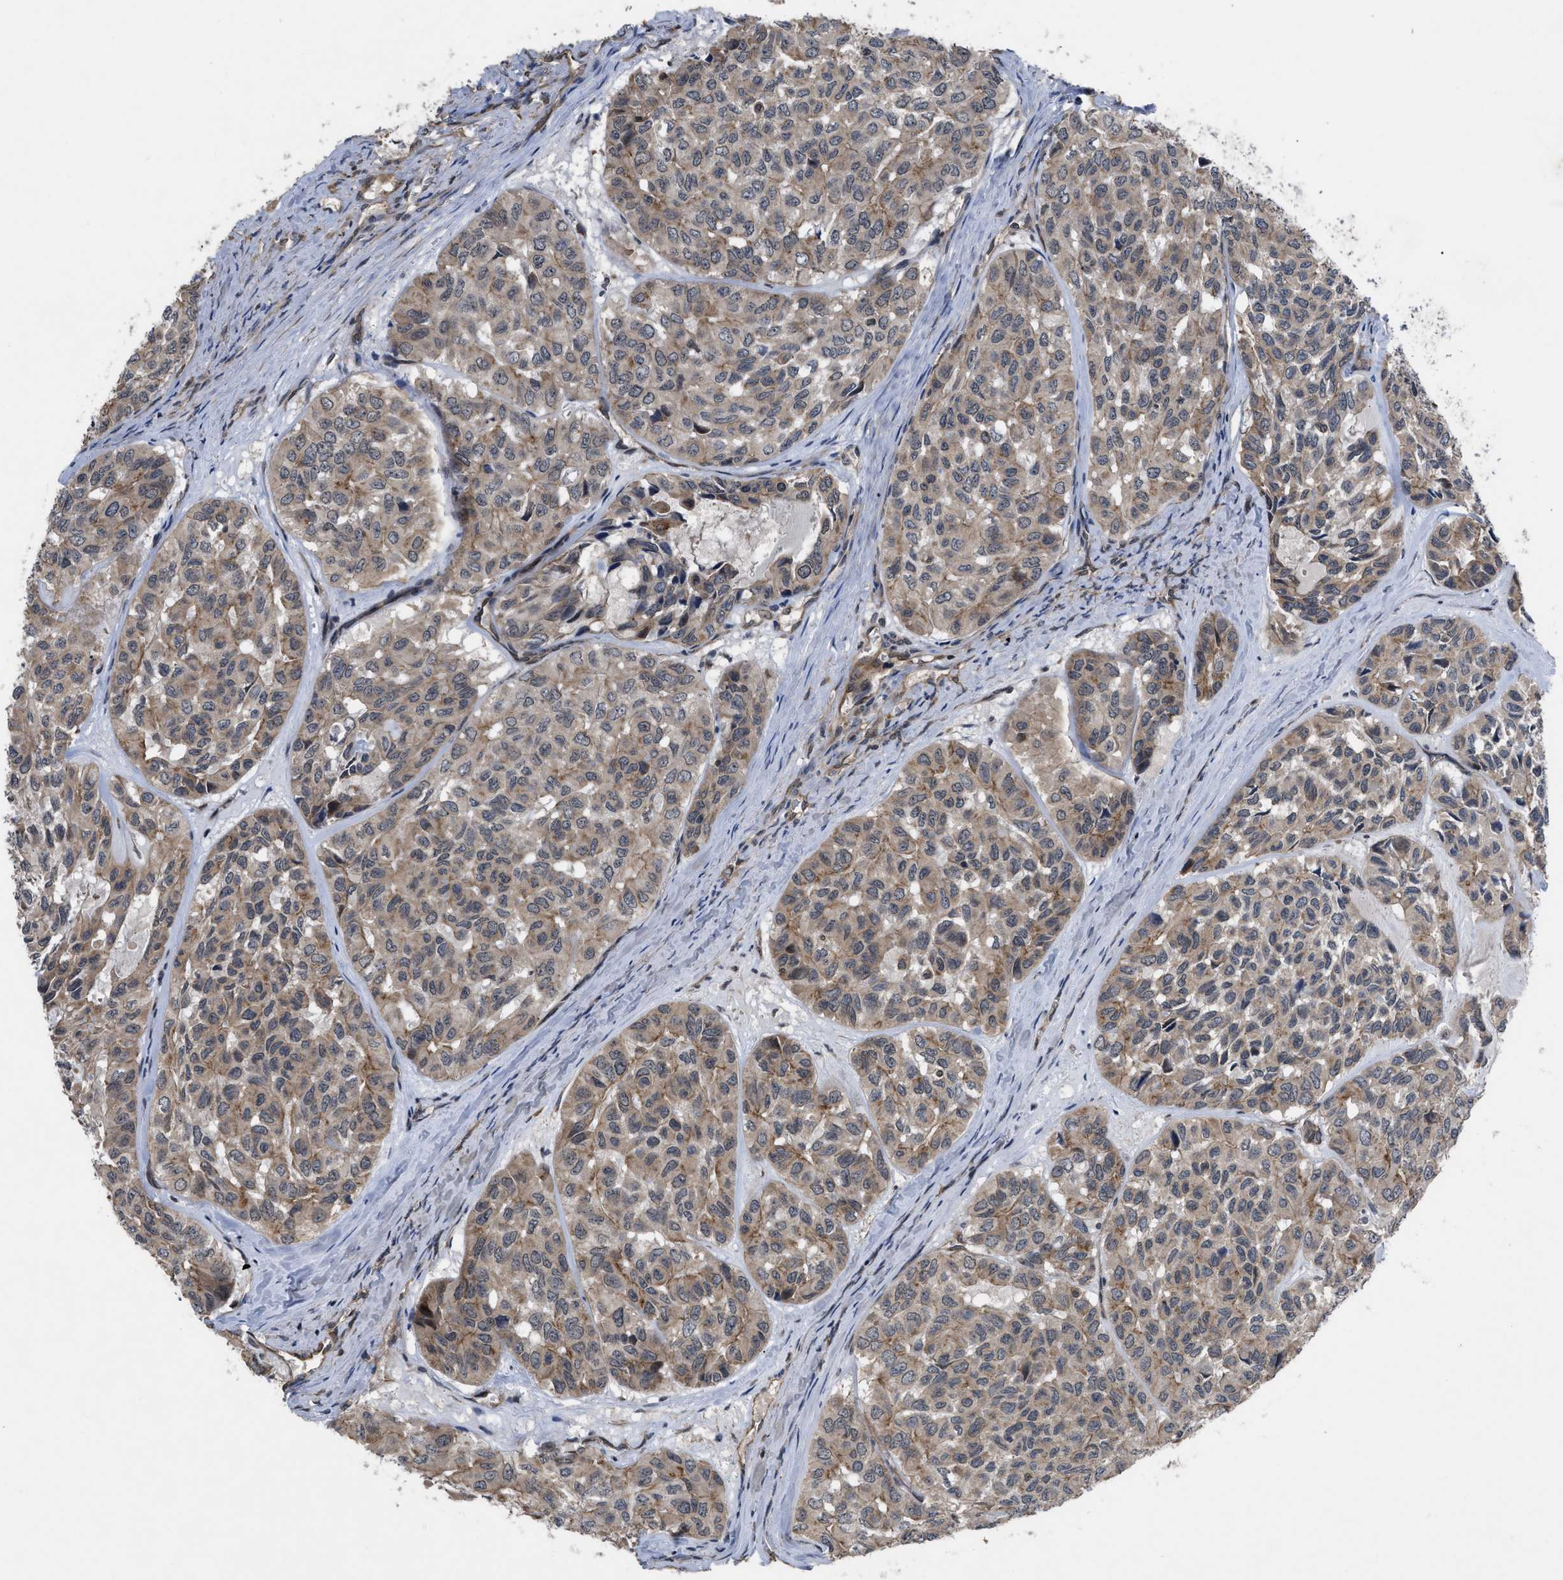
{"staining": {"intensity": "weak", "quantity": ">75%", "location": "cytoplasmic/membranous"}, "tissue": "head and neck cancer", "cell_type": "Tumor cells", "image_type": "cancer", "snomed": [{"axis": "morphology", "description": "Adenocarcinoma, NOS"}, {"axis": "topography", "description": "Salivary gland, NOS"}, {"axis": "topography", "description": "Head-Neck"}], "caption": "Immunohistochemistry (IHC) staining of head and neck cancer (adenocarcinoma), which demonstrates low levels of weak cytoplasmic/membranous positivity in about >75% of tumor cells indicating weak cytoplasmic/membranous protein expression. The staining was performed using DAB (brown) for protein detection and nuclei were counterstained in hematoxylin (blue).", "gene": "DNAJC14", "patient": {"sex": "female", "age": 76}}